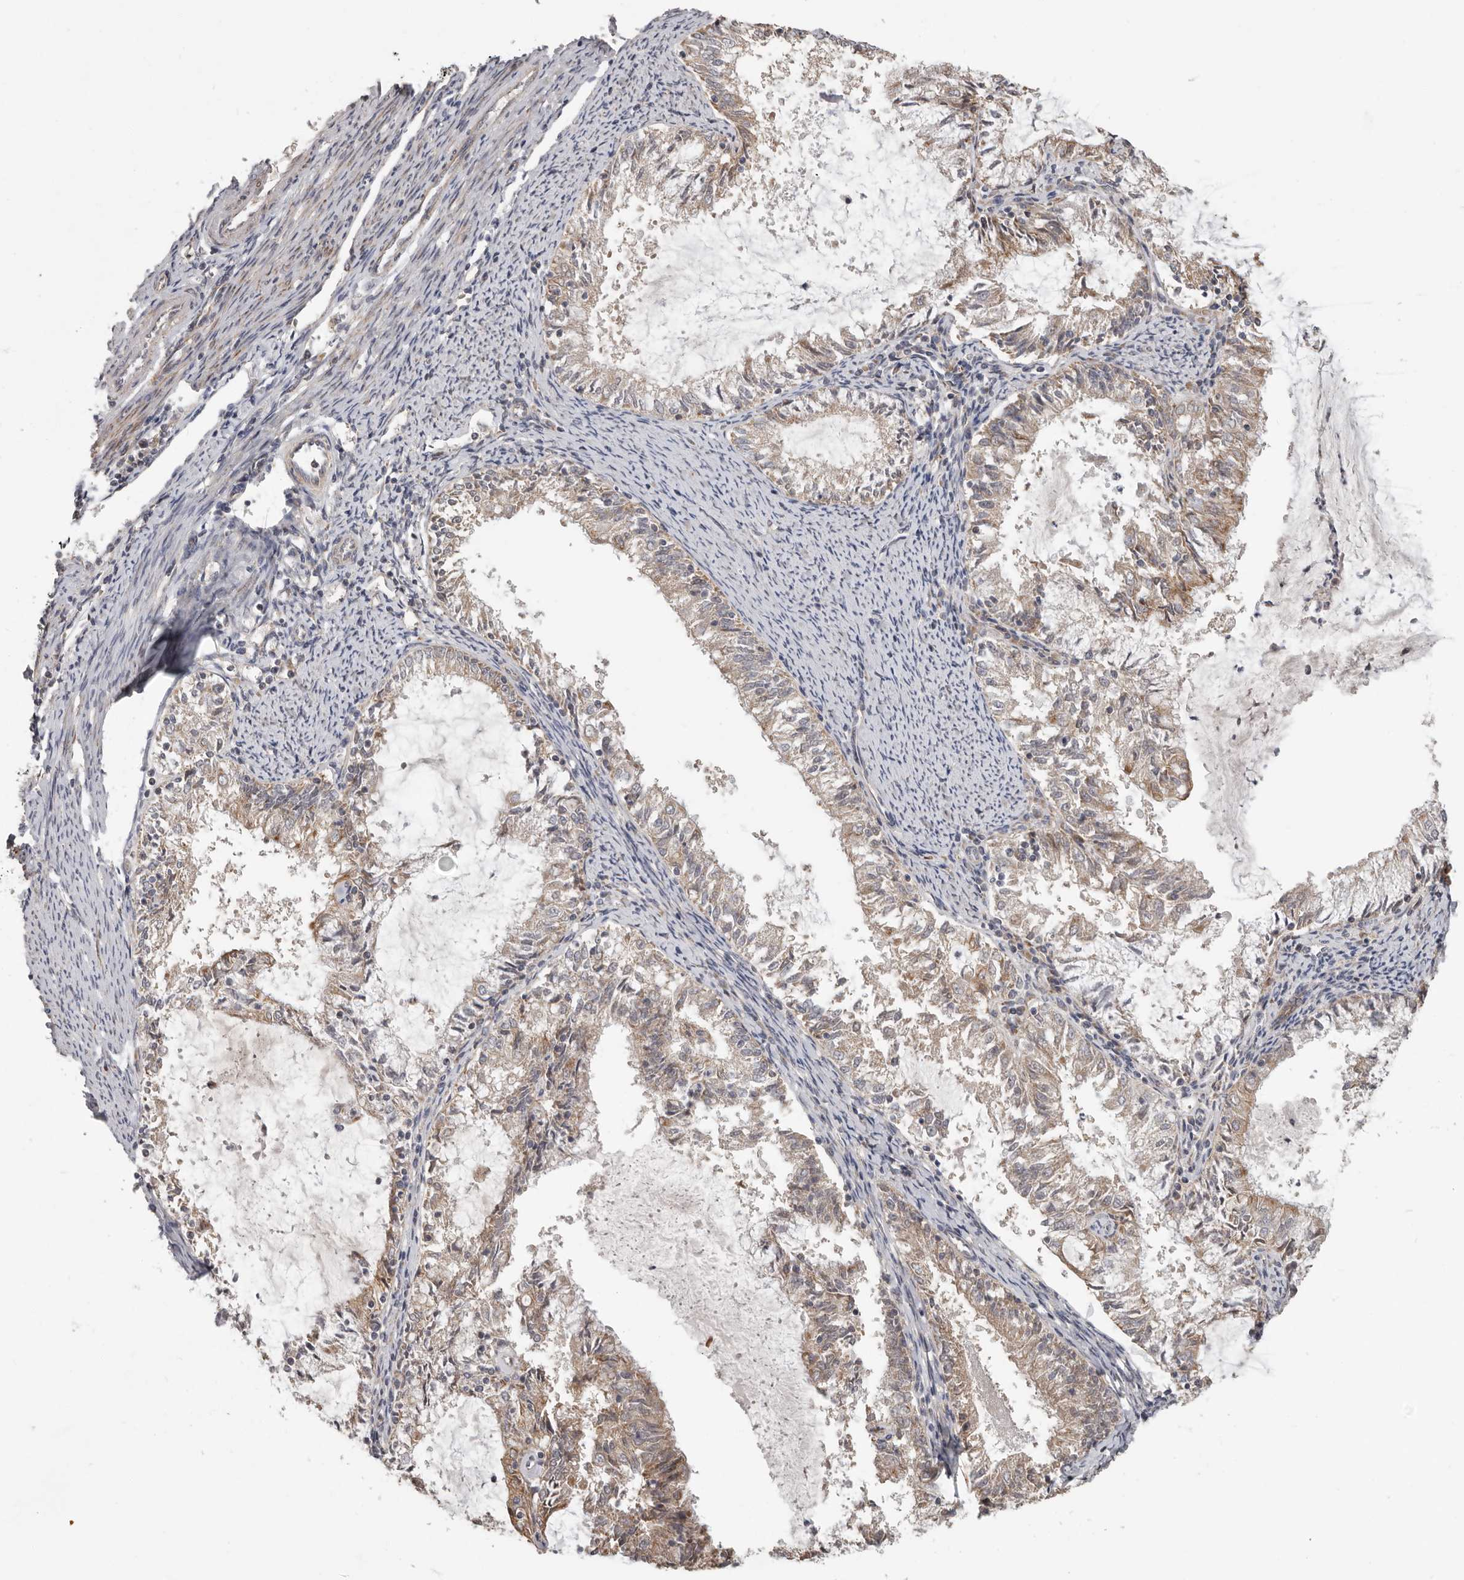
{"staining": {"intensity": "moderate", "quantity": "25%-75%", "location": "cytoplasmic/membranous"}, "tissue": "endometrial cancer", "cell_type": "Tumor cells", "image_type": "cancer", "snomed": [{"axis": "morphology", "description": "Adenocarcinoma, NOS"}, {"axis": "topography", "description": "Endometrium"}], "caption": "An image showing moderate cytoplasmic/membranous positivity in approximately 25%-75% of tumor cells in adenocarcinoma (endometrial), as visualized by brown immunohistochemical staining.", "gene": "UNK", "patient": {"sex": "female", "age": 57}}